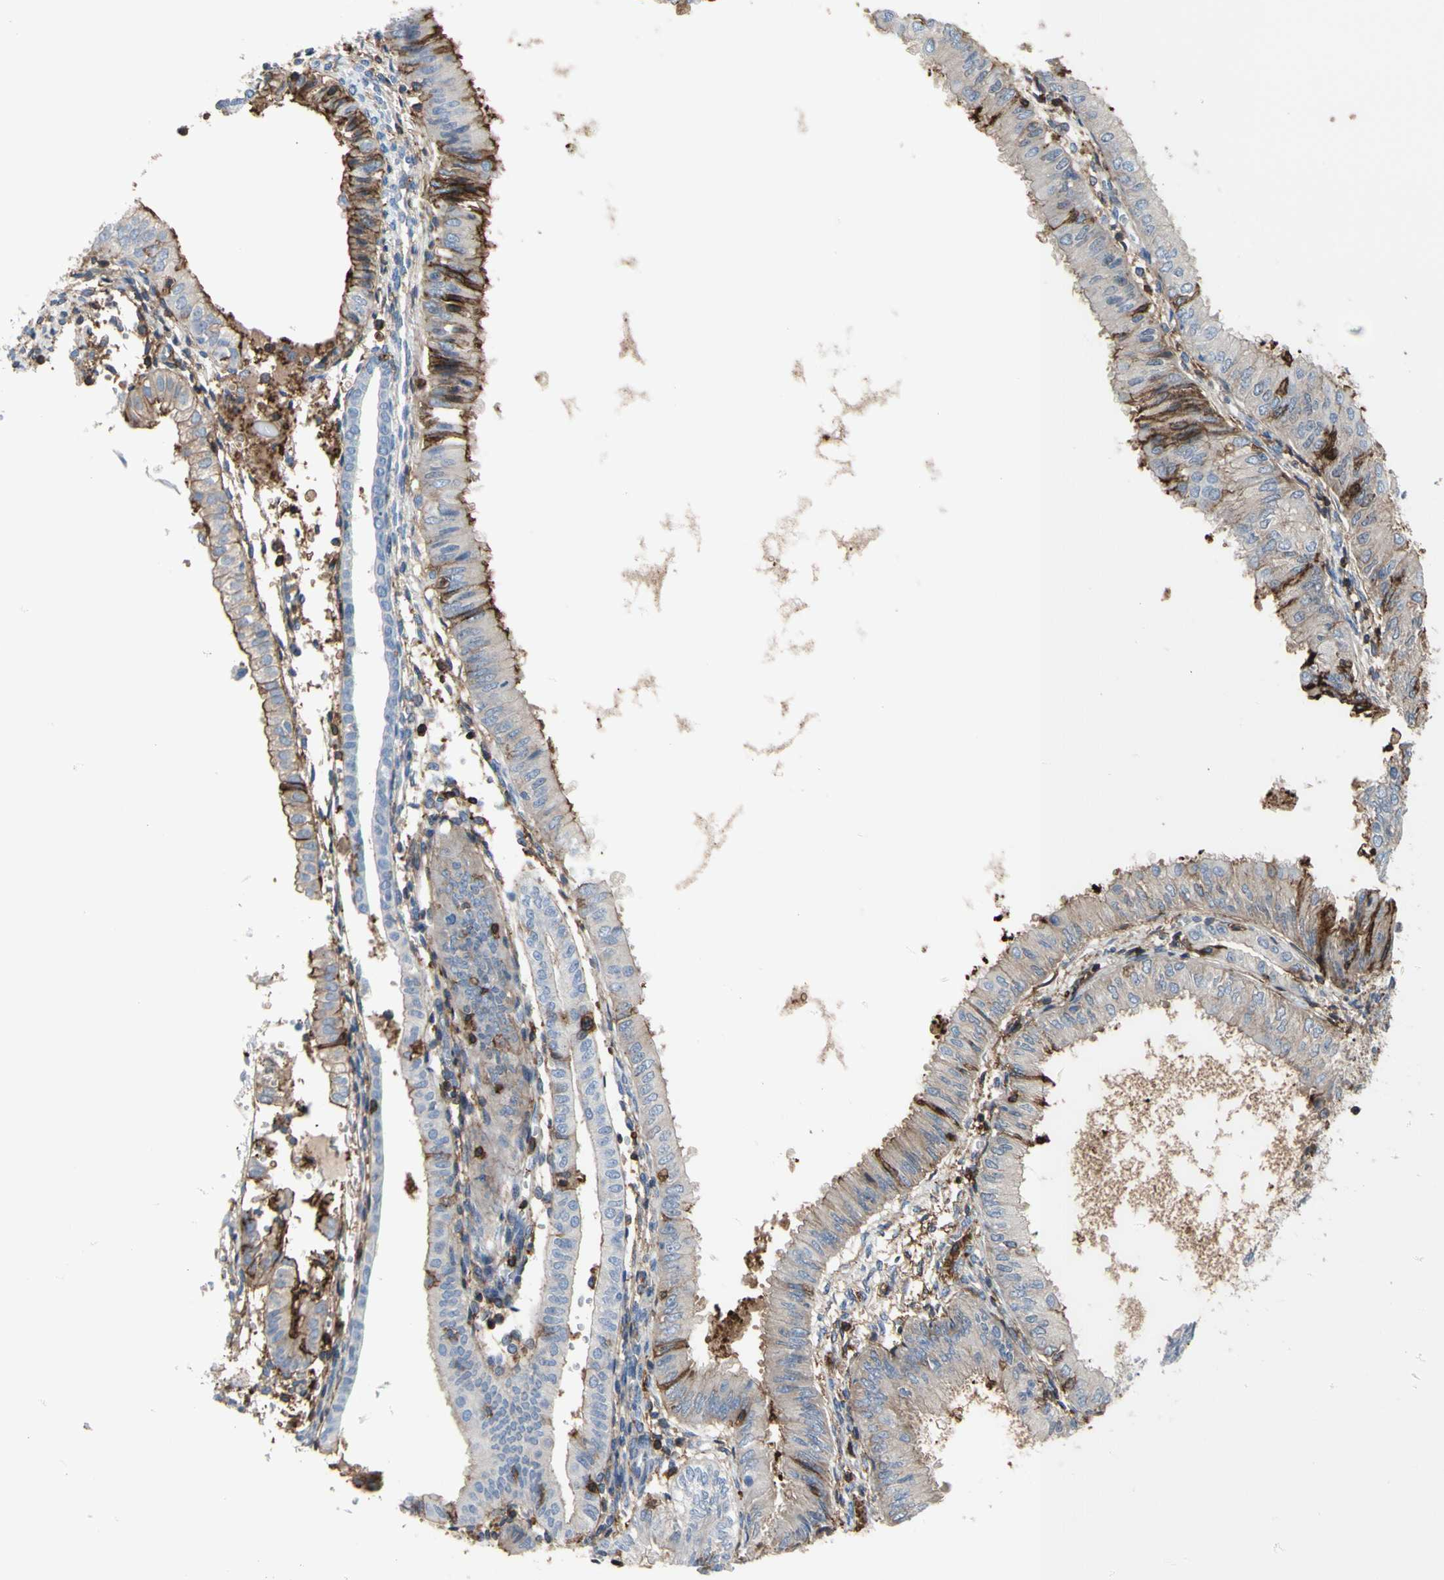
{"staining": {"intensity": "weak", "quantity": ">75%", "location": "cytoplasmic/membranous"}, "tissue": "endometrial cancer", "cell_type": "Tumor cells", "image_type": "cancer", "snomed": [{"axis": "morphology", "description": "Adenocarcinoma, NOS"}, {"axis": "topography", "description": "Endometrium"}], "caption": "Endometrial cancer (adenocarcinoma) stained for a protein reveals weak cytoplasmic/membranous positivity in tumor cells.", "gene": "ANXA6", "patient": {"sex": "female", "age": 53}}